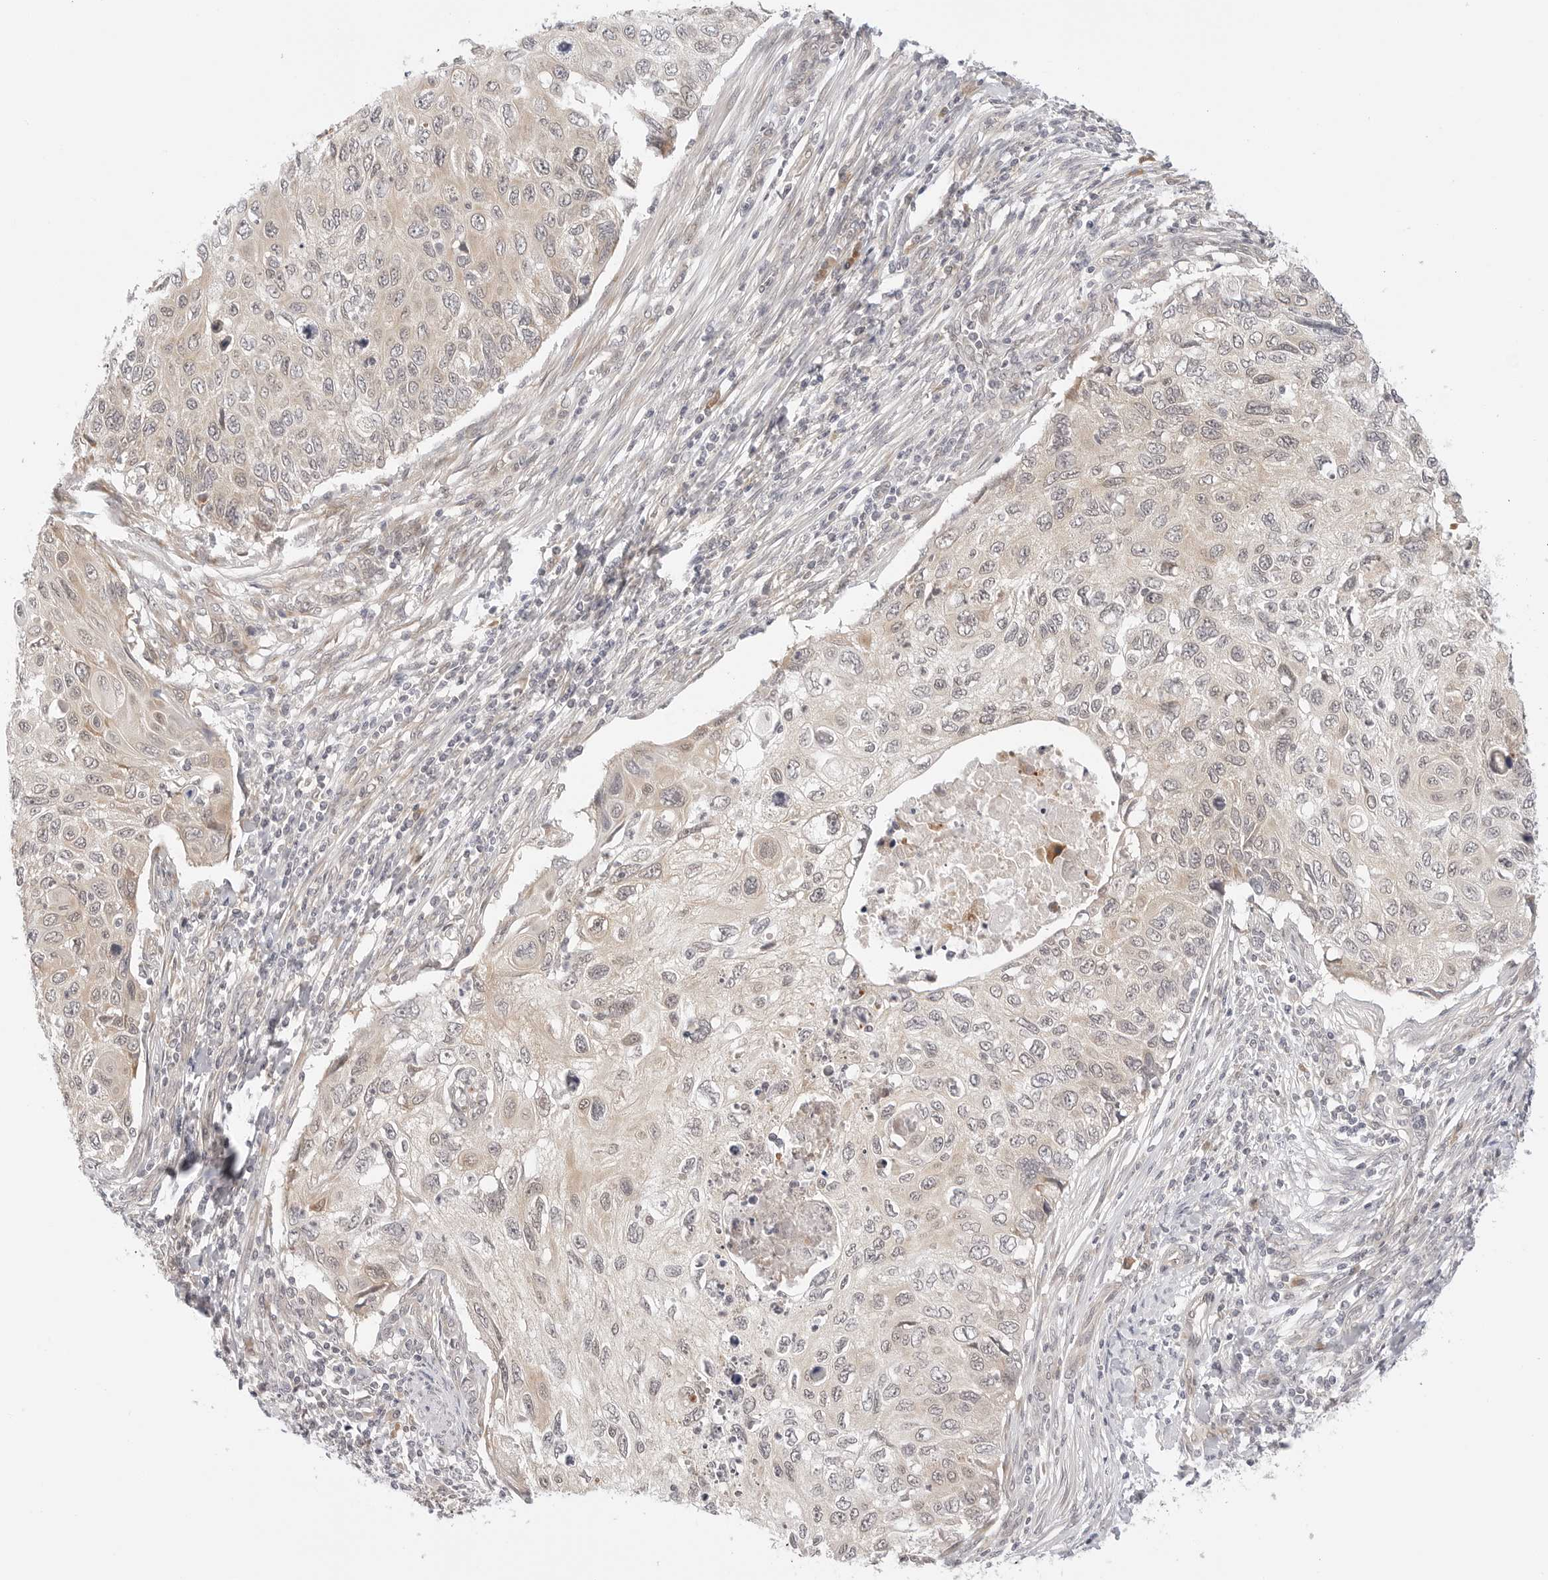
{"staining": {"intensity": "weak", "quantity": "25%-75%", "location": "cytoplasmic/membranous"}, "tissue": "cervical cancer", "cell_type": "Tumor cells", "image_type": "cancer", "snomed": [{"axis": "morphology", "description": "Squamous cell carcinoma, NOS"}, {"axis": "topography", "description": "Cervix"}], "caption": "IHC staining of cervical squamous cell carcinoma, which reveals low levels of weak cytoplasmic/membranous expression in about 25%-75% of tumor cells indicating weak cytoplasmic/membranous protein staining. The staining was performed using DAB (3,3'-diaminobenzidine) (brown) for protein detection and nuclei were counterstained in hematoxylin (blue).", "gene": "TCP1", "patient": {"sex": "female", "age": 70}}